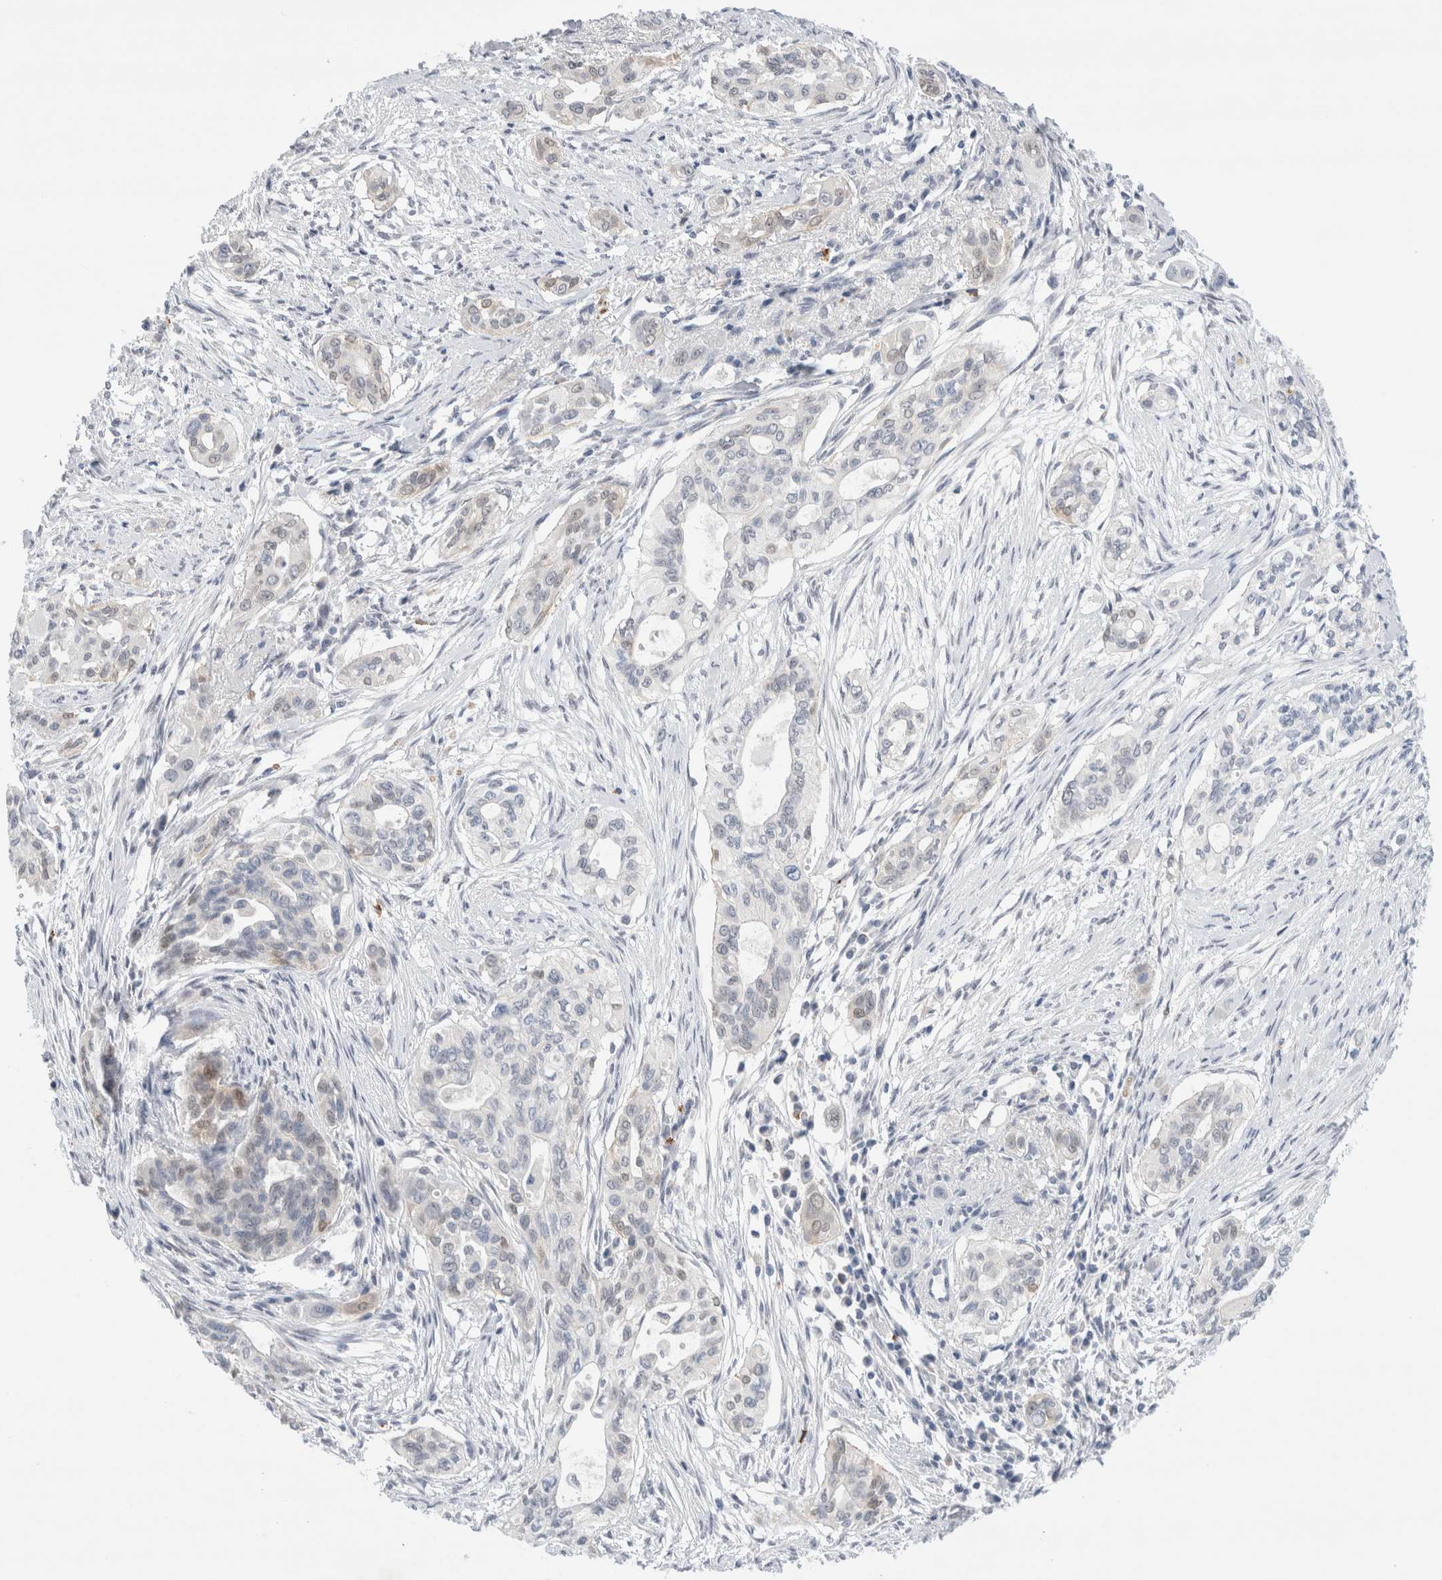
{"staining": {"intensity": "negative", "quantity": "none", "location": "none"}, "tissue": "pancreatic cancer", "cell_type": "Tumor cells", "image_type": "cancer", "snomed": [{"axis": "morphology", "description": "Adenocarcinoma, NOS"}, {"axis": "topography", "description": "Pancreas"}], "caption": "Pancreatic cancer (adenocarcinoma) was stained to show a protein in brown. There is no significant staining in tumor cells. (Stains: DAB (3,3'-diaminobenzidine) immunohistochemistry with hematoxylin counter stain, Microscopy: brightfield microscopy at high magnification).", "gene": "SLC22A12", "patient": {"sex": "female", "age": 60}}